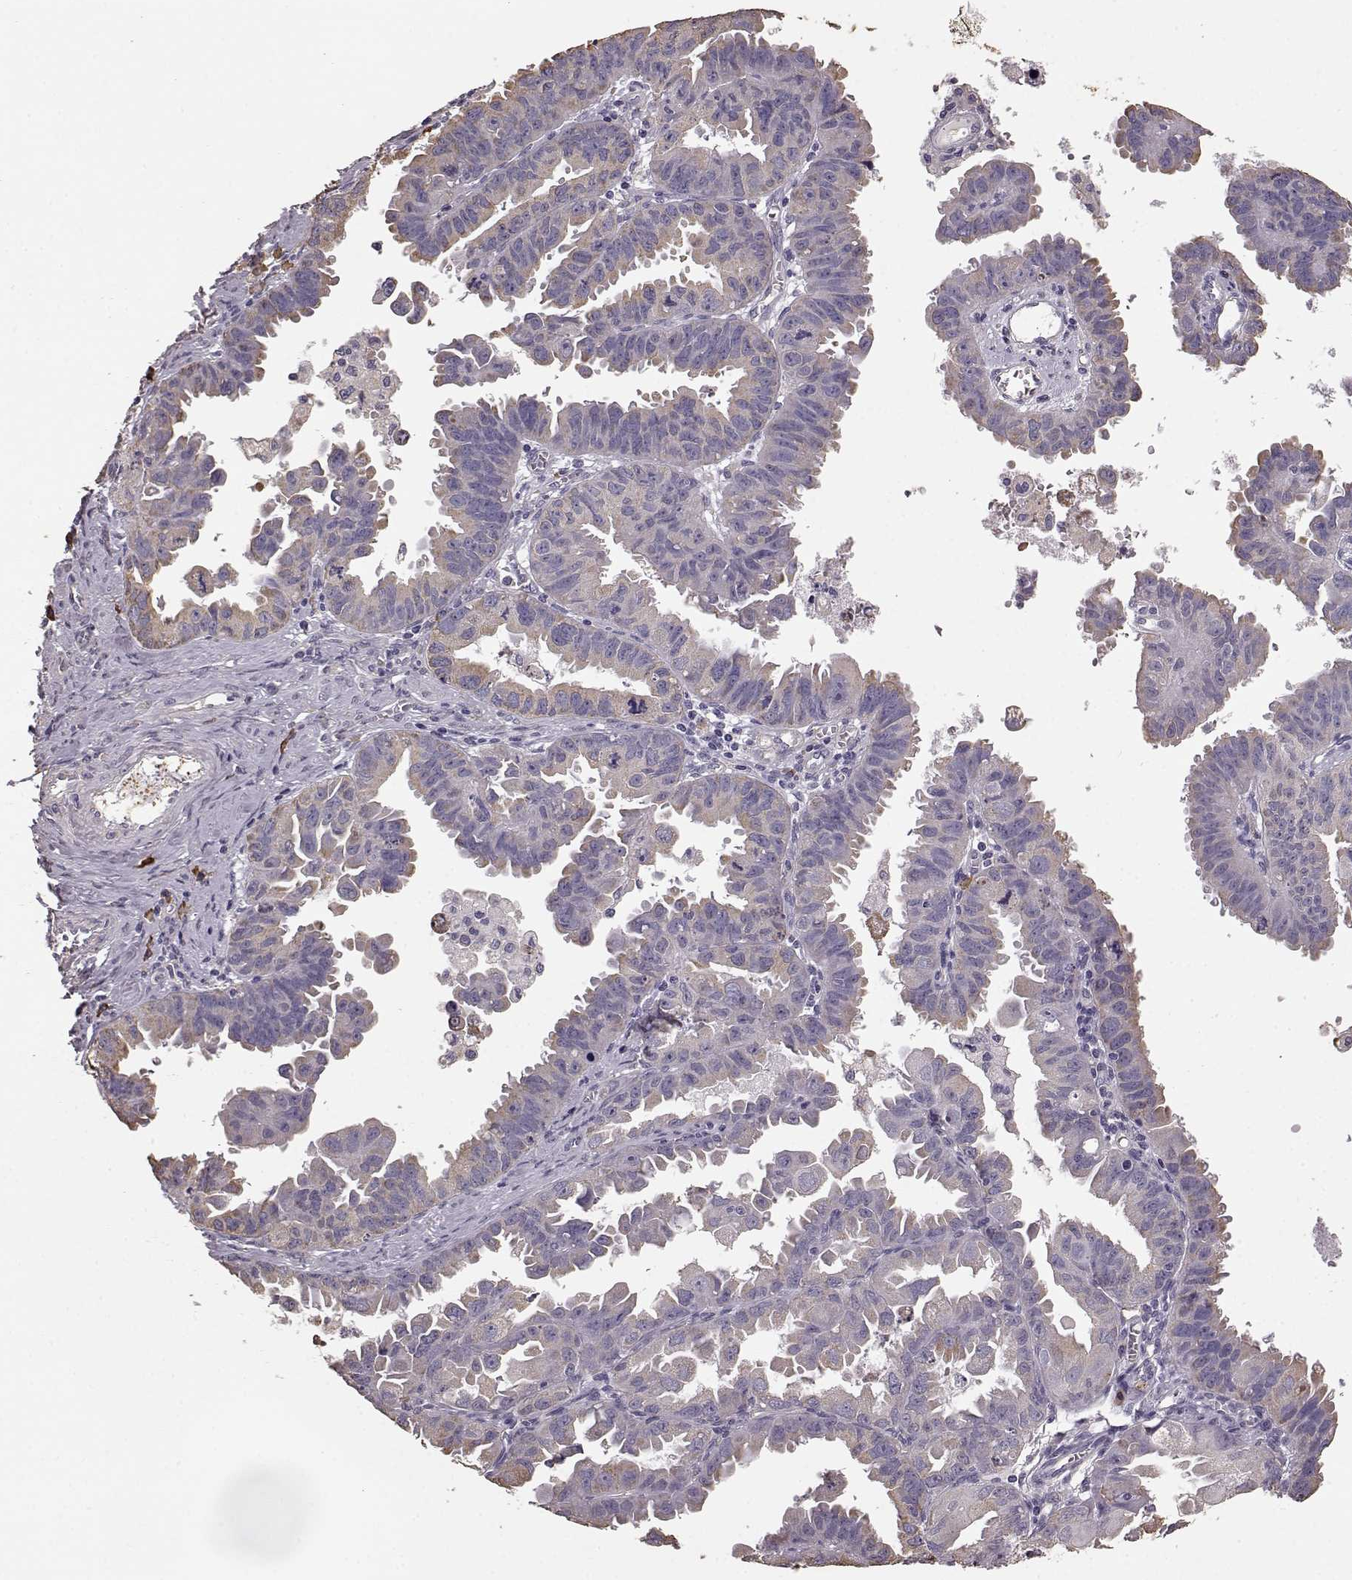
{"staining": {"intensity": "weak", "quantity": "<25%", "location": "cytoplasmic/membranous"}, "tissue": "ovarian cancer", "cell_type": "Tumor cells", "image_type": "cancer", "snomed": [{"axis": "morphology", "description": "Carcinoma, endometroid"}, {"axis": "topography", "description": "Ovary"}], "caption": "An IHC photomicrograph of ovarian cancer is shown. There is no staining in tumor cells of ovarian cancer. The staining is performed using DAB brown chromogen with nuclei counter-stained in using hematoxylin.", "gene": "GABRG3", "patient": {"sex": "female", "age": 85}}